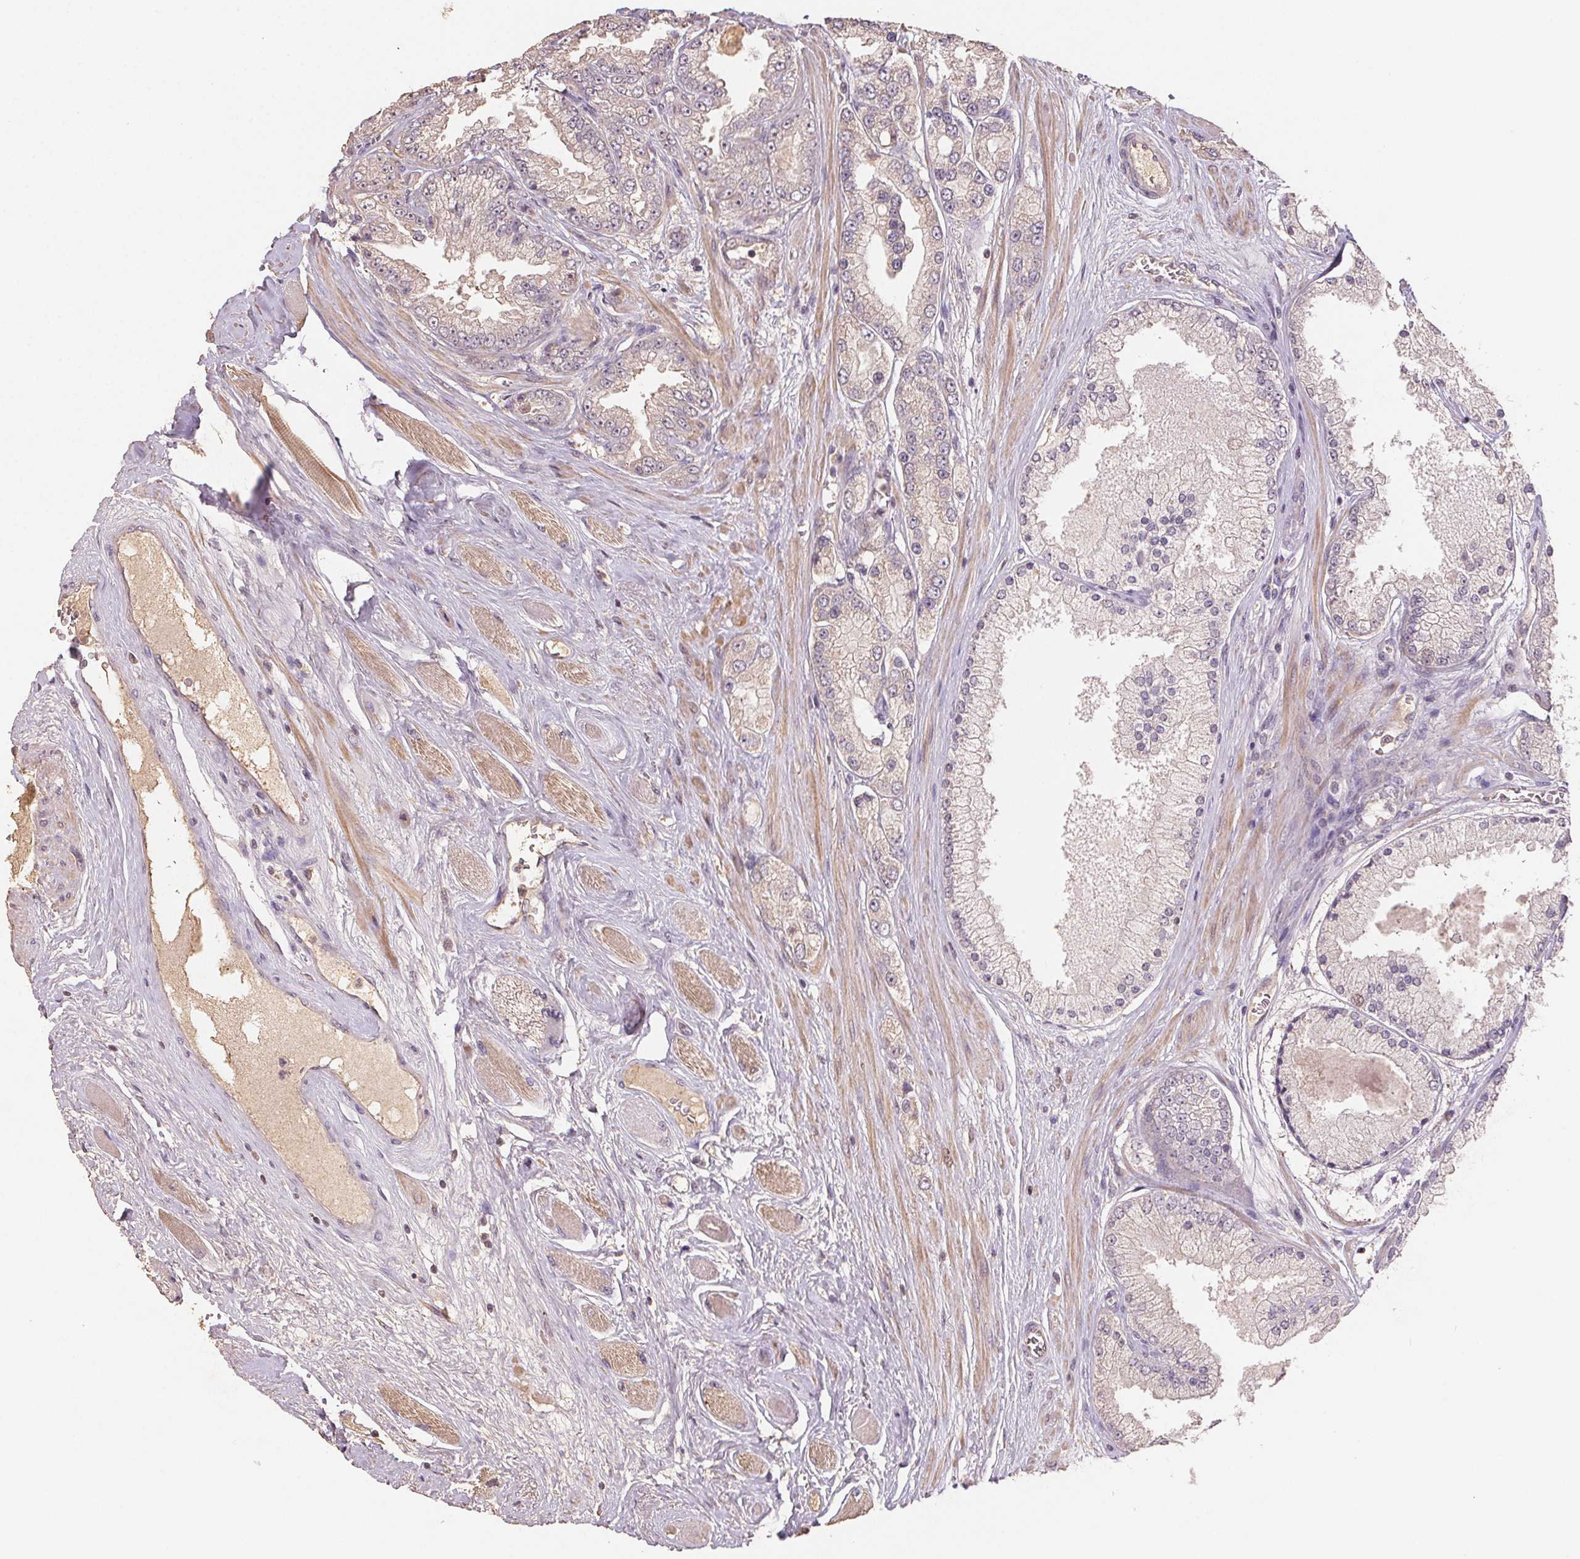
{"staining": {"intensity": "negative", "quantity": "none", "location": "none"}, "tissue": "prostate cancer", "cell_type": "Tumor cells", "image_type": "cancer", "snomed": [{"axis": "morphology", "description": "Adenocarcinoma, High grade"}, {"axis": "topography", "description": "Prostate"}], "caption": "High-grade adenocarcinoma (prostate) was stained to show a protein in brown. There is no significant staining in tumor cells.", "gene": "CENPF", "patient": {"sex": "male", "age": 67}}